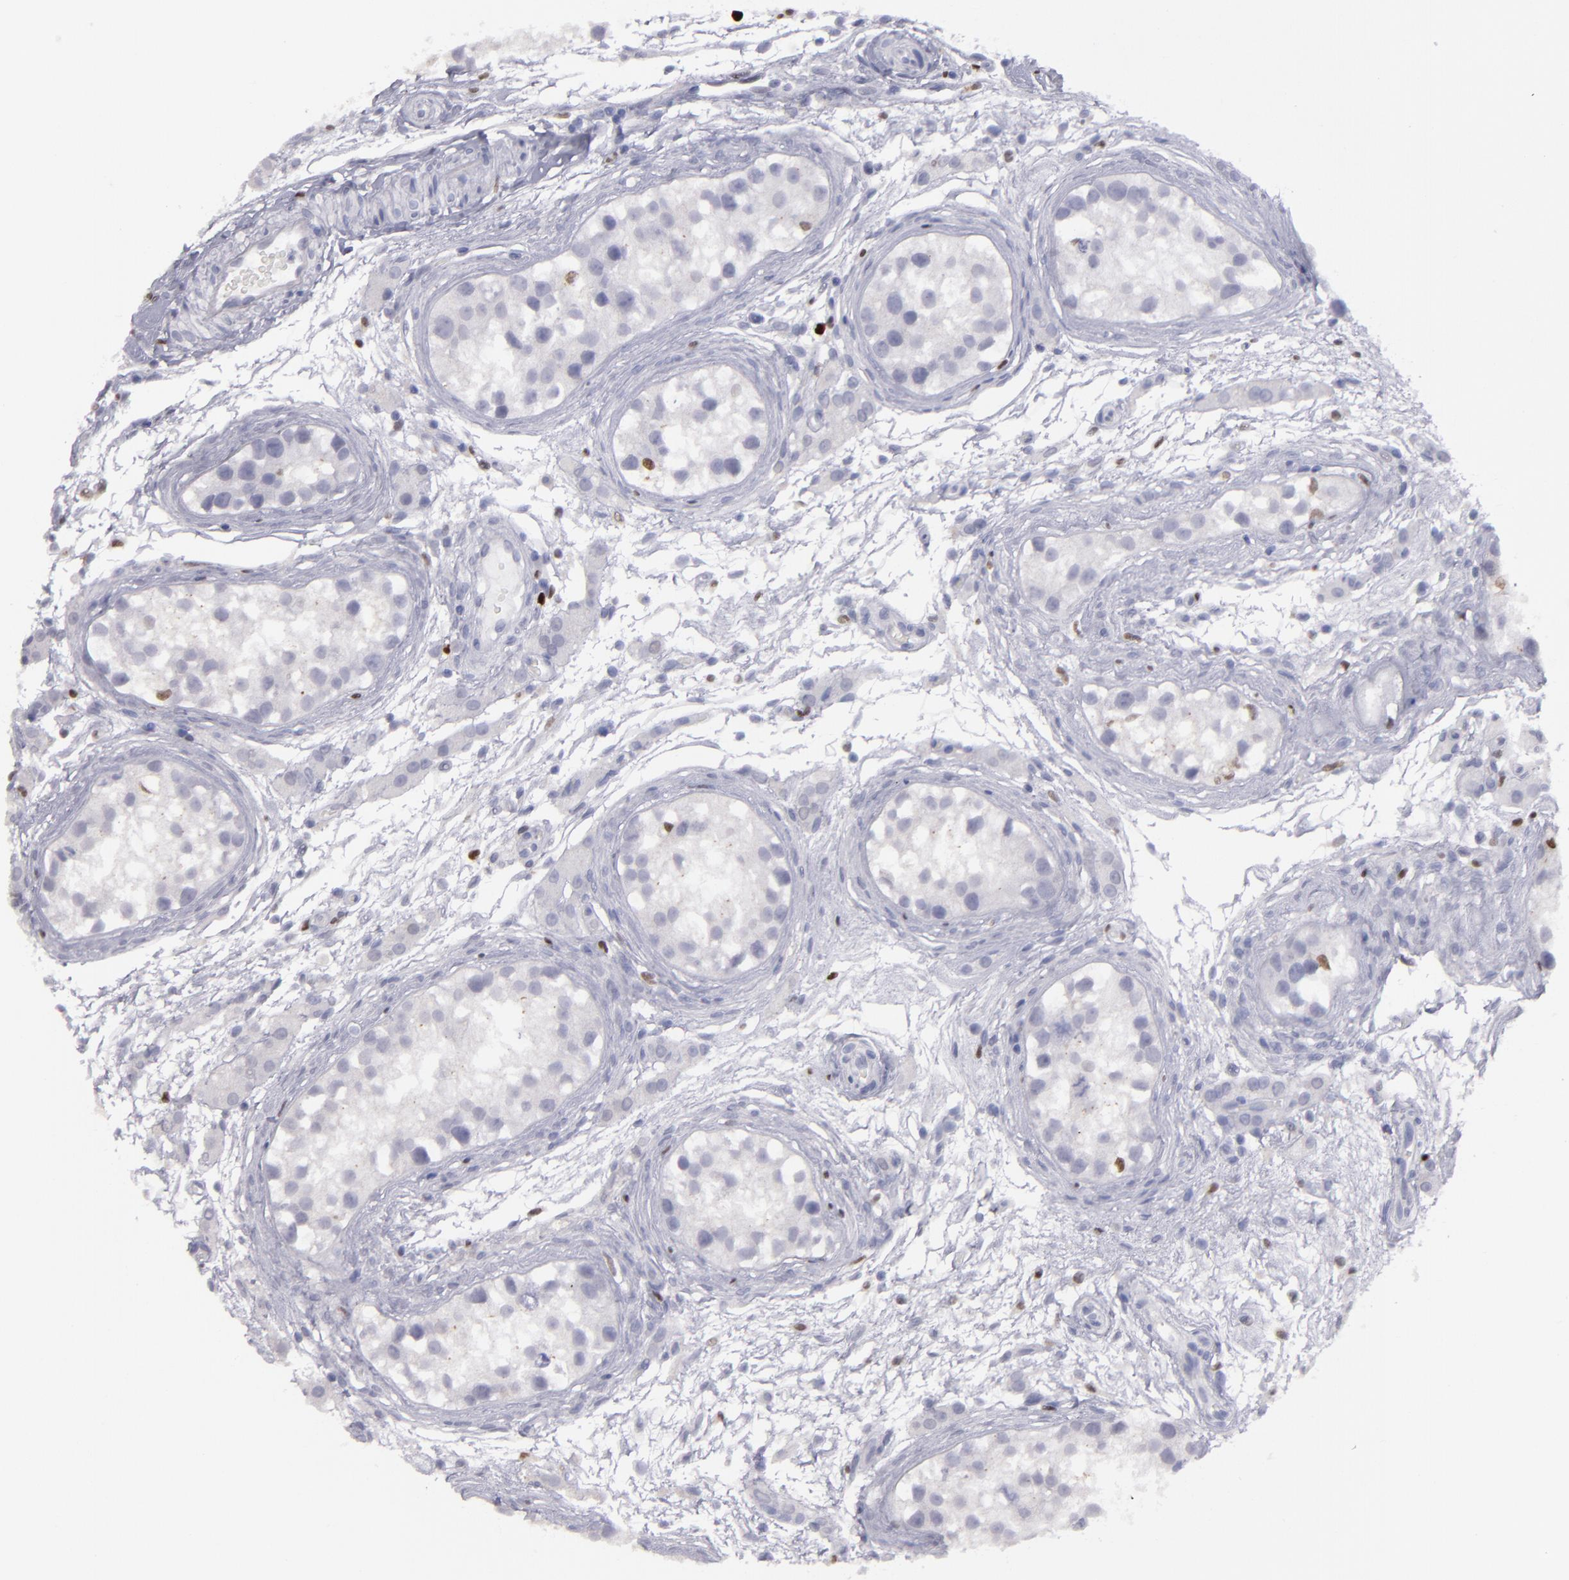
{"staining": {"intensity": "negative", "quantity": "none", "location": "none"}, "tissue": "testis cancer", "cell_type": "Tumor cells", "image_type": "cancer", "snomed": [{"axis": "morphology", "description": "Seminoma, NOS"}, {"axis": "topography", "description": "Testis"}], "caption": "Immunohistochemical staining of human testis cancer (seminoma) shows no significant staining in tumor cells.", "gene": "IRF8", "patient": {"sex": "male", "age": 25}}